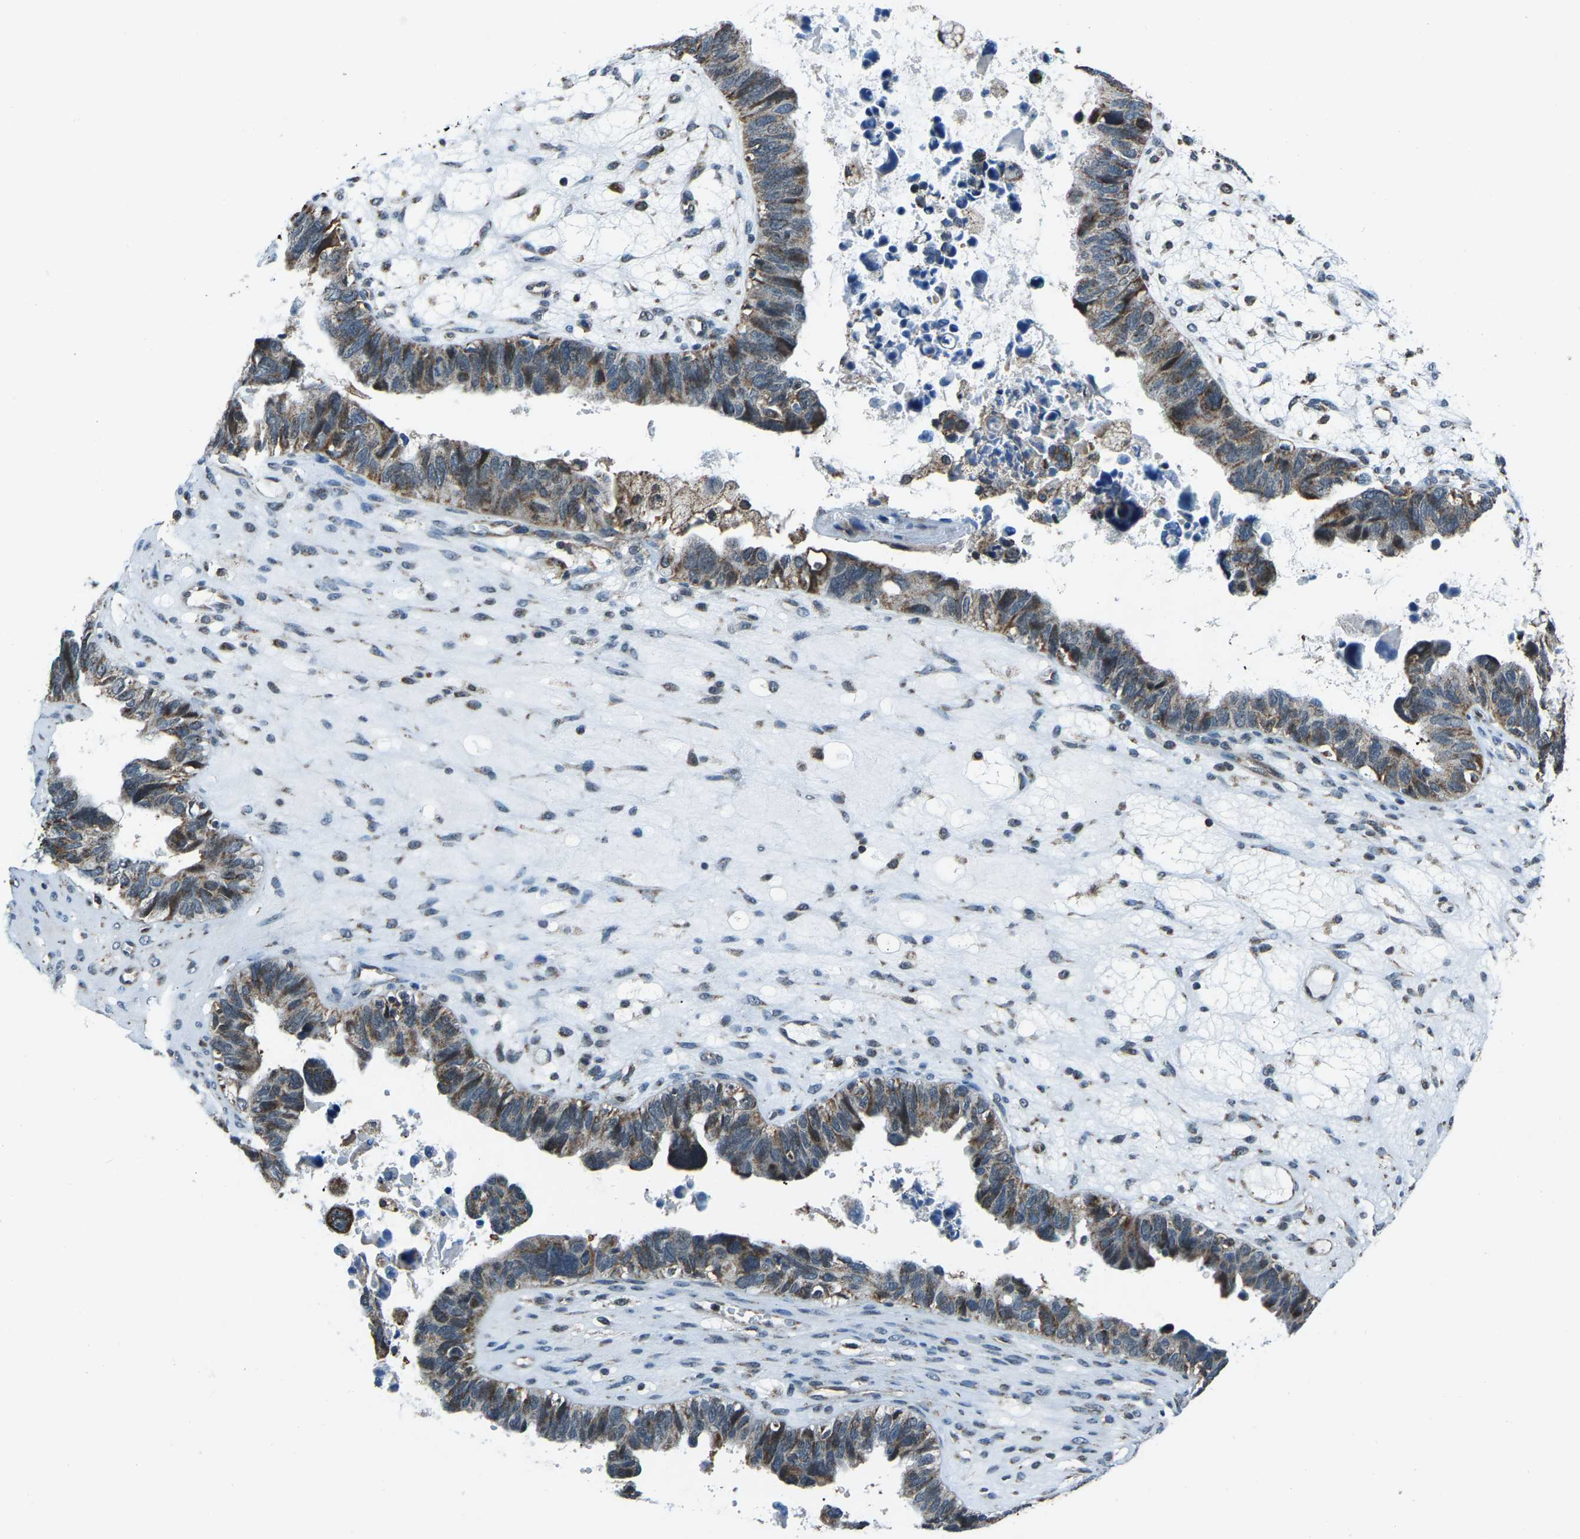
{"staining": {"intensity": "weak", "quantity": ">75%", "location": "cytoplasmic/membranous"}, "tissue": "ovarian cancer", "cell_type": "Tumor cells", "image_type": "cancer", "snomed": [{"axis": "morphology", "description": "Cystadenocarcinoma, serous, NOS"}, {"axis": "topography", "description": "Ovary"}], "caption": "High-power microscopy captured an immunohistochemistry (IHC) micrograph of ovarian serous cystadenocarcinoma, revealing weak cytoplasmic/membranous positivity in approximately >75% of tumor cells. (IHC, brightfield microscopy, high magnification).", "gene": "RBM33", "patient": {"sex": "female", "age": 79}}